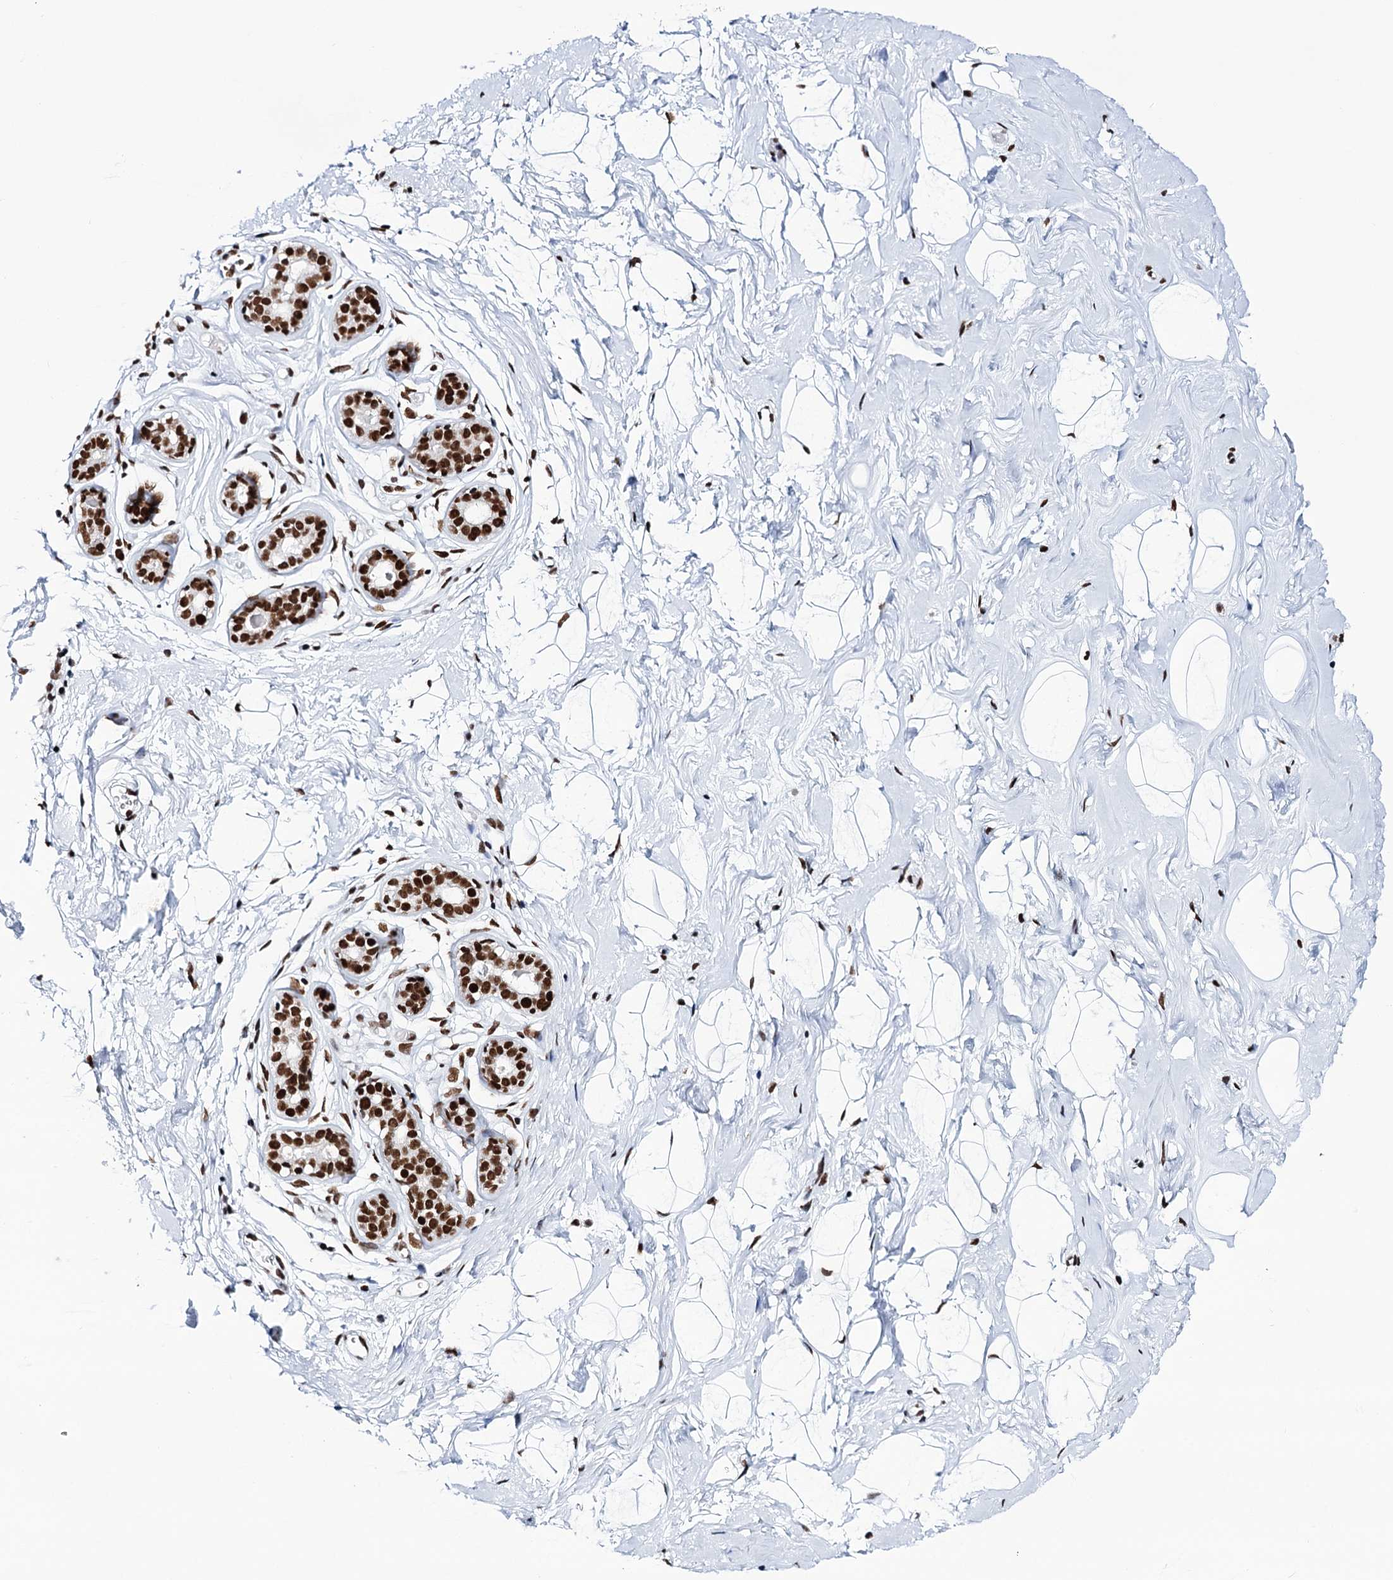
{"staining": {"intensity": "strong", "quantity": "25%-75%", "location": "nuclear"}, "tissue": "breast", "cell_type": "Adipocytes", "image_type": "normal", "snomed": [{"axis": "morphology", "description": "Normal tissue, NOS"}, {"axis": "morphology", "description": "Adenoma, NOS"}, {"axis": "topography", "description": "Breast"}], "caption": "IHC (DAB (3,3'-diaminobenzidine)) staining of normal breast exhibits strong nuclear protein staining in about 25%-75% of adipocytes.", "gene": "MATR3", "patient": {"sex": "female", "age": 23}}